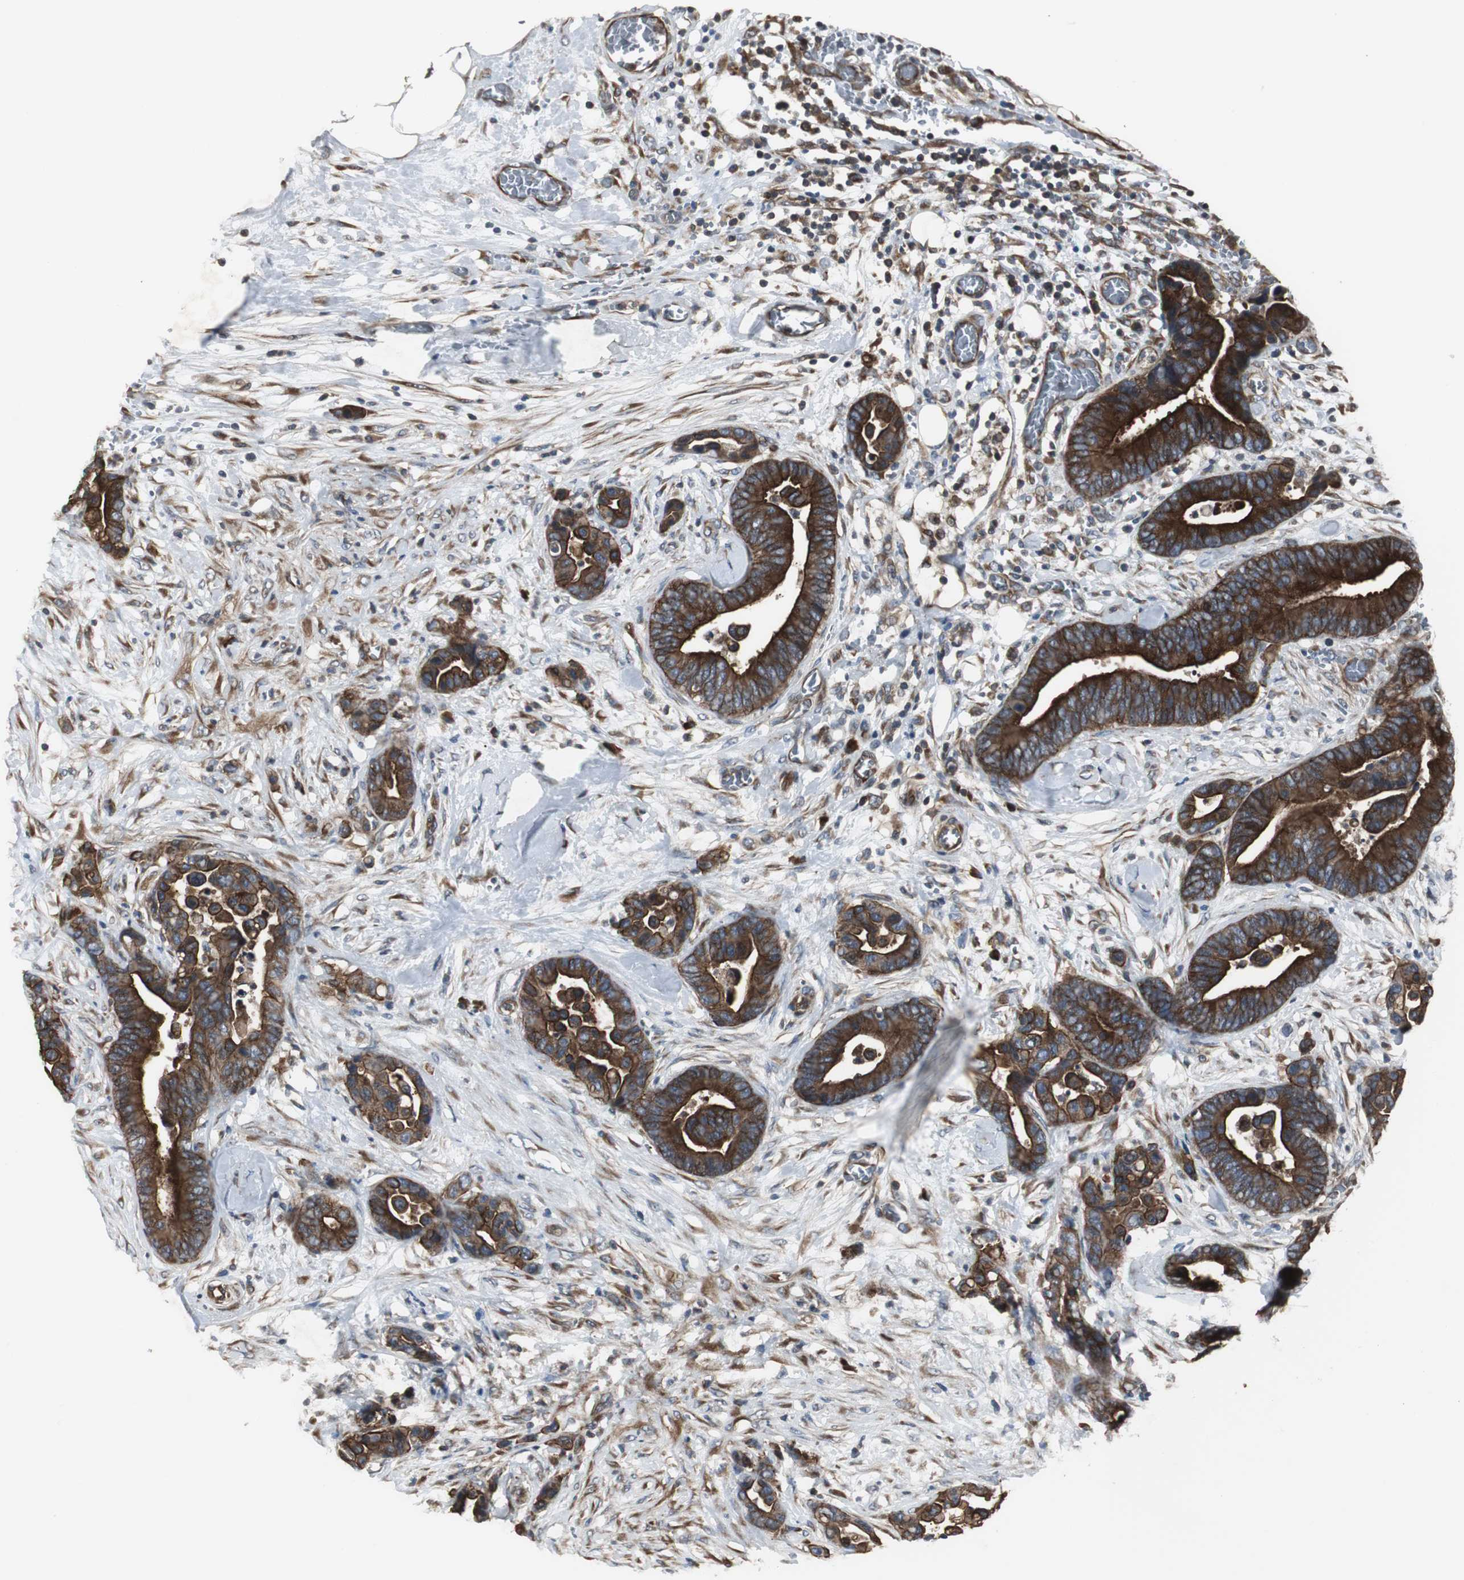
{"staining": {"intensity": "moderate", "quantity": ">75%", "location": "cytoplasmic/membranous"}, "tissue": "colorectal cancer", "cell_type": "Tumor cells", "image_type": "cancer", "snomed": [{"axis": "morphology", "description": "Adenocarcinoma, NOS"}, {"axis": "topography", "description": "Colon"}], "caption": "Colorectal adenocarcinoma was stained to show a protein in brown. There is medium levels of moderate cytoplasmic/membranous staining in about >75% of tumor cells. (DAB (3,3'-diaminobenzidine) = brown stain, brightfield microscopy at high magnification).", "gene": "CHP1", "patient": {"sex": "male", "age": 82}}